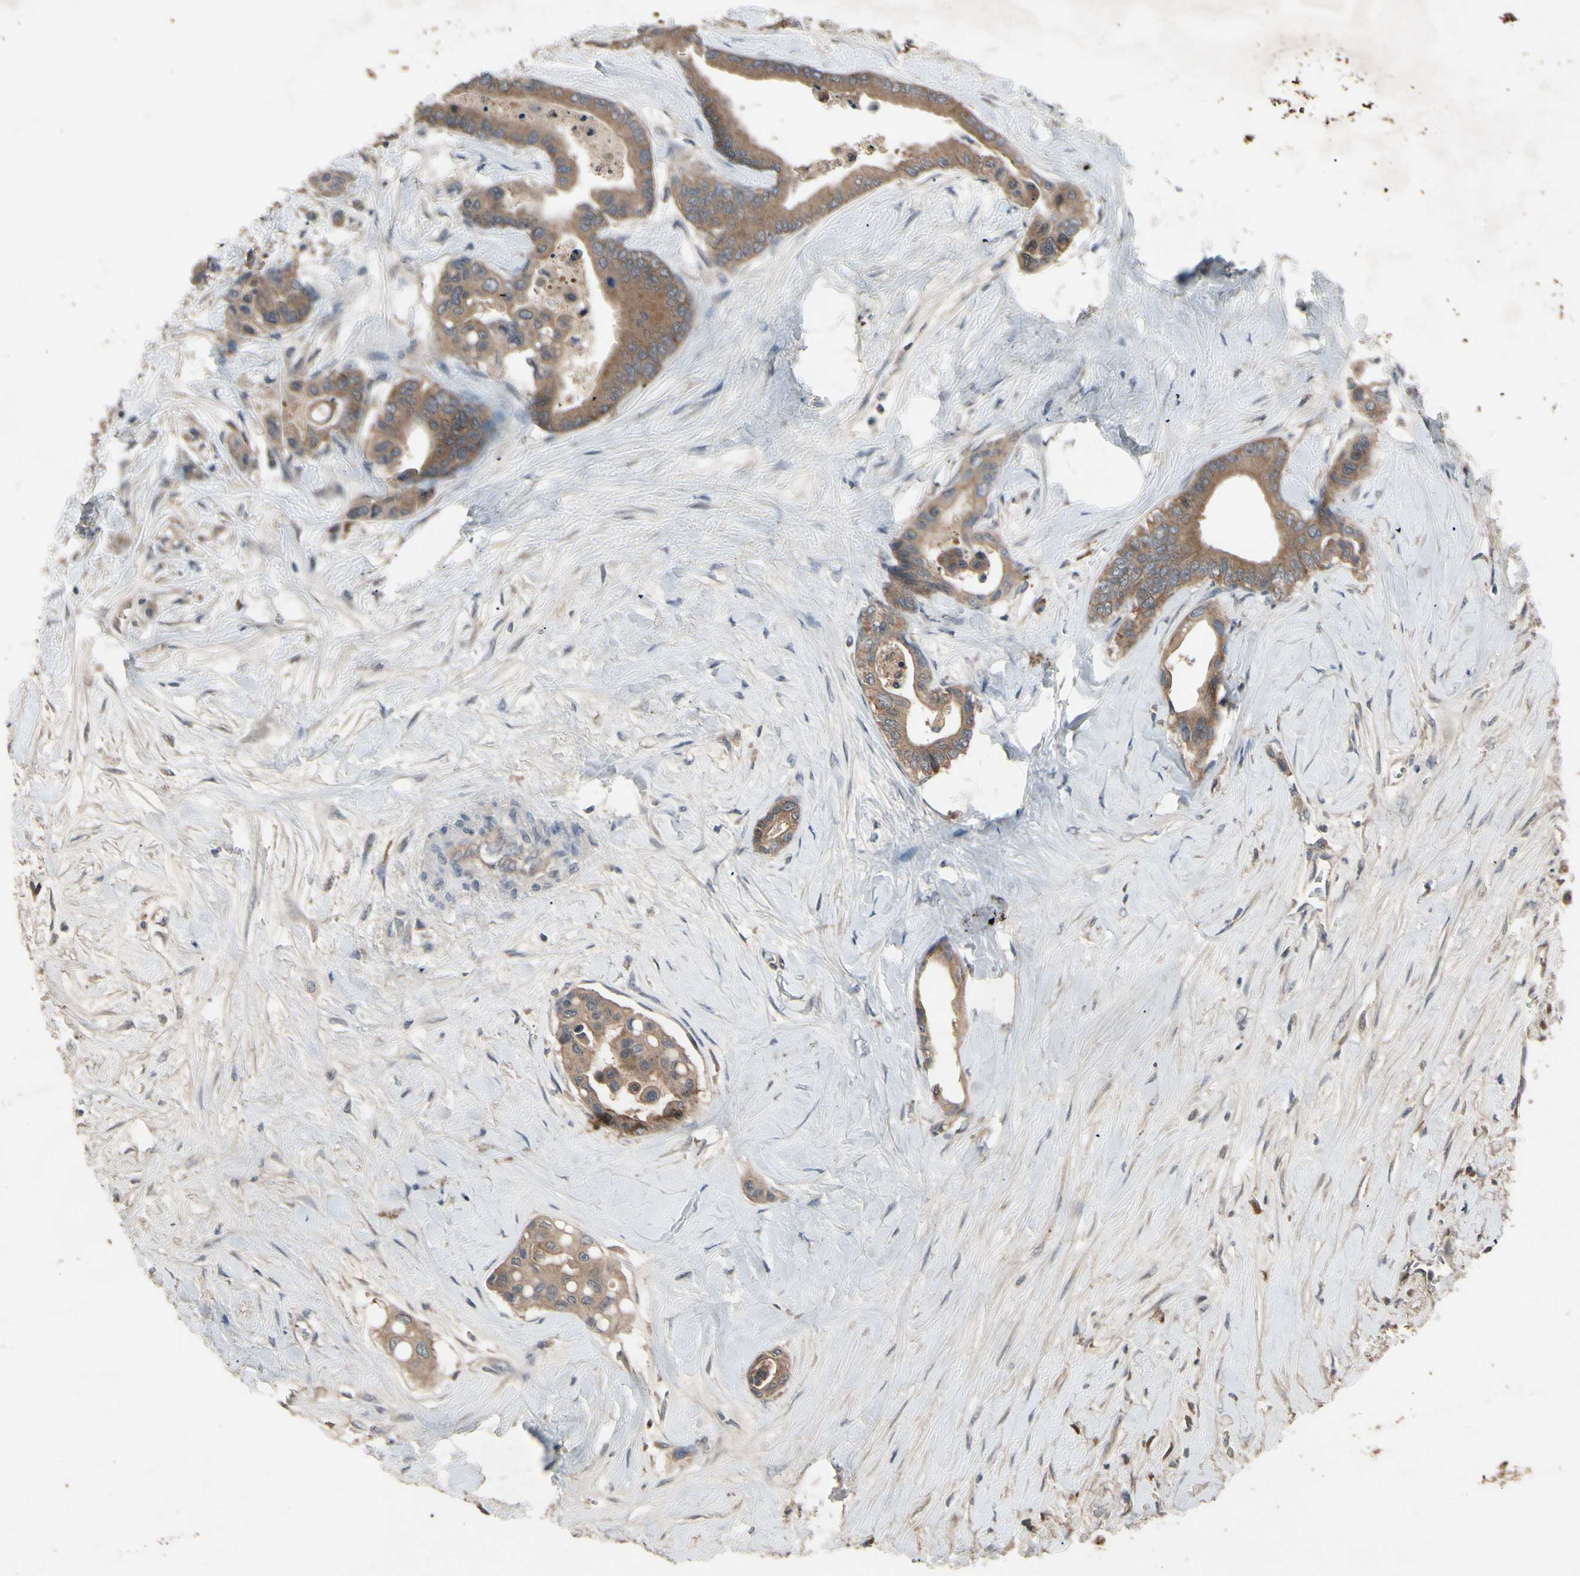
{"staining": {"intensity": "moderate", "quantity": ">75%", "location": "cytoplasmic/membranous"}, "tissue": "colorectal cancer", "cell_type": "Tumor cells", "image_type": "cancer", "snomed": [{"axis": "morphology", "description": "Normal tissue, NOS"}, {"axis": "morphology", "description": "Adenocarcinoma, NOS"}, {"axis": "topography", "description": "Colon"}], "caption": "High-magnification brightfield microscopy of colorectal cancer stained with DAB (brown) and counterstained with hematoxylin (blue). tumor cells exhibit moderate cytoplasmic/membranous staining is appreciated in about>75% of cells. Using DAB (3,3'-diaminobenzidine) (brown) and hematoxylin (blue) stains, captured at high magnification using brightfield microscopy.", "gene": "NSF", "patient": {"sex": "male", "age": 82}}